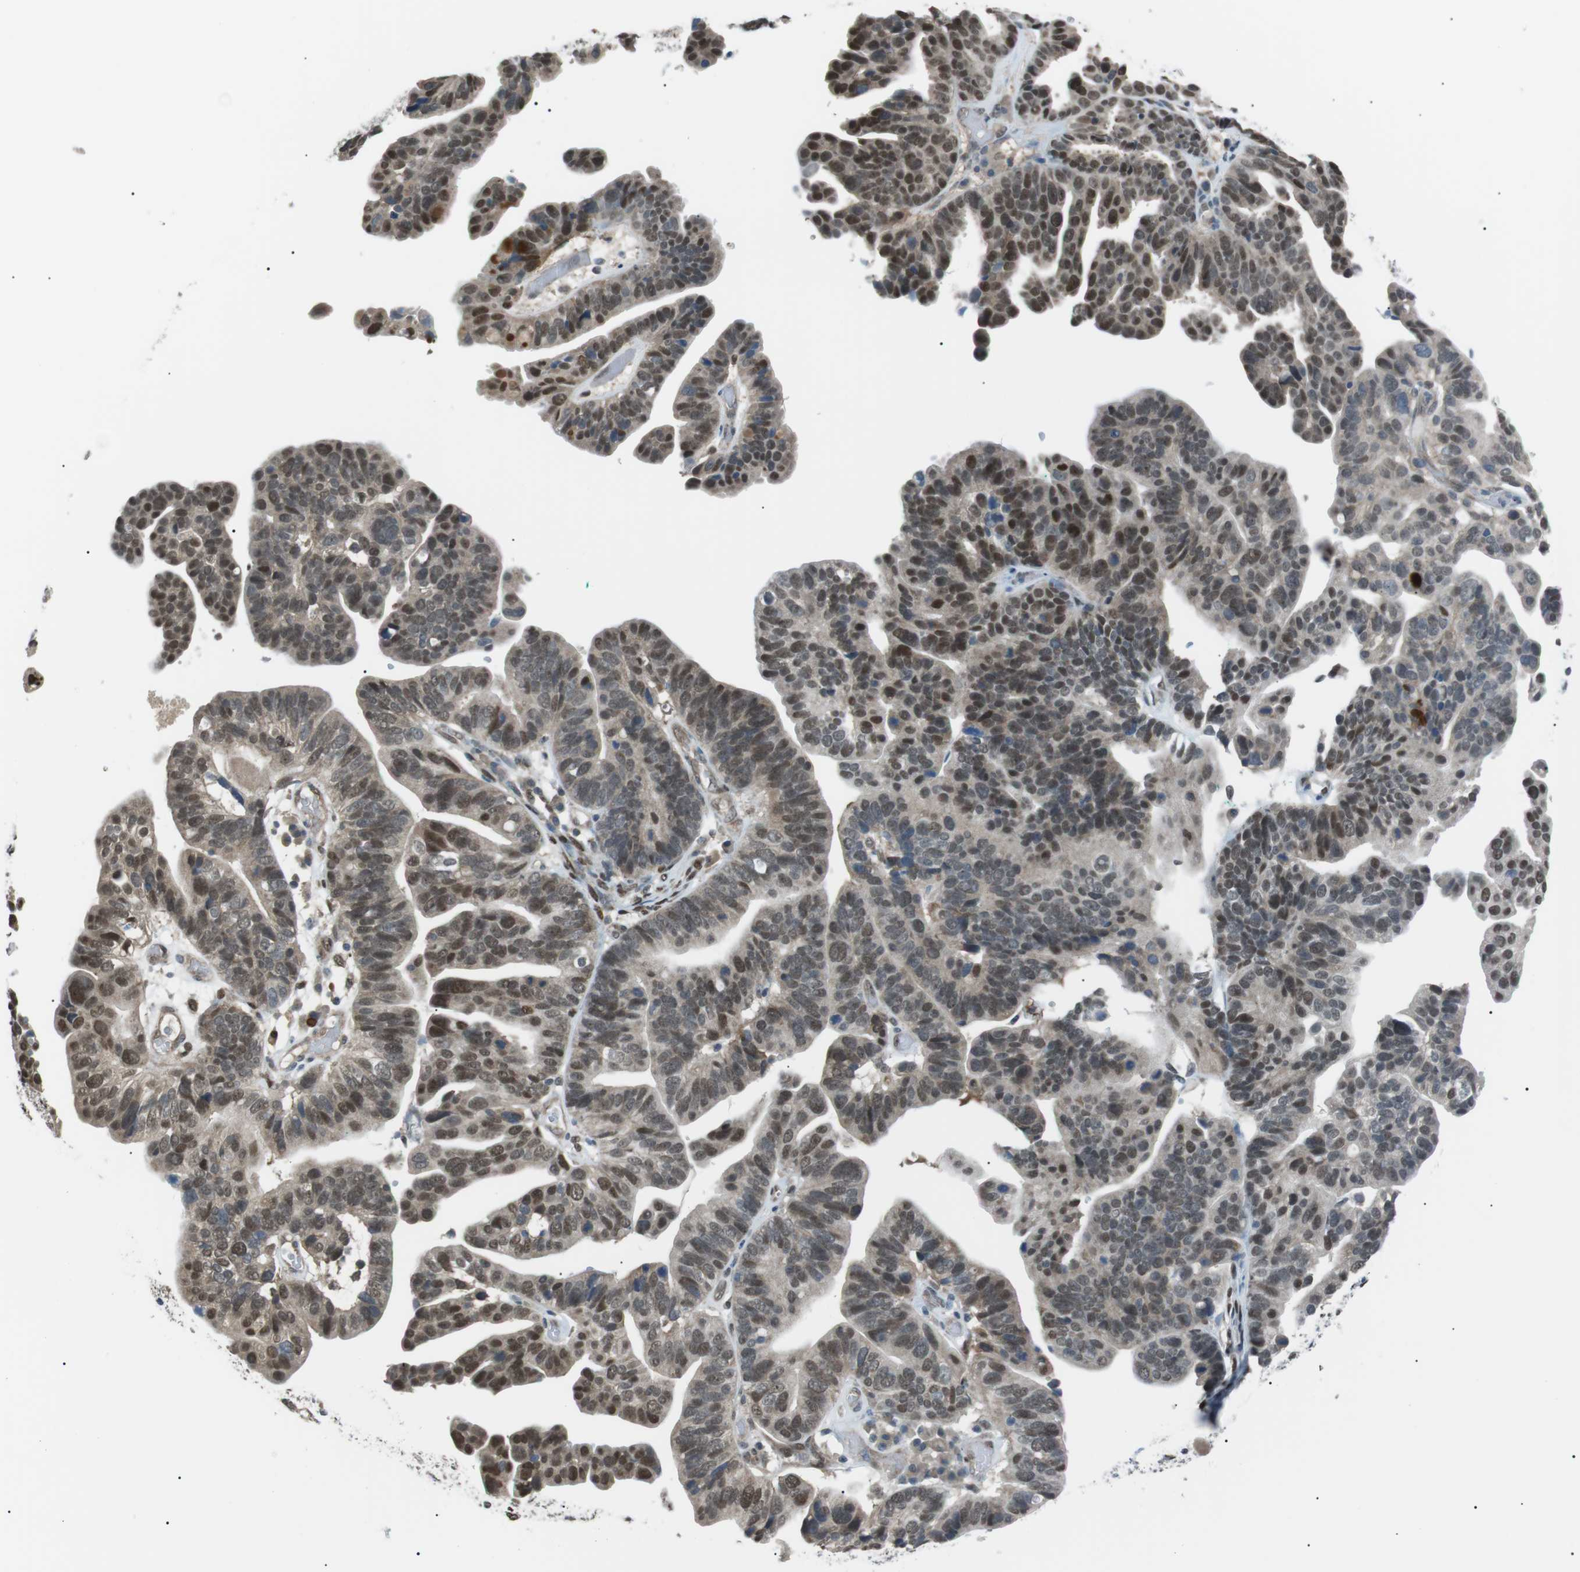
{"staining": {"intensity": "moderate", "quantity": "25%-75%", "location": "nuclear"}, "tissue": "ovarian cancer", "cell_type": "Tumor cells", "image_type": "cancer", "snomed": [{"axis": "morphology", "description": "Cystadenocarcinoma, serous, NOS"}, {"axis": "topography", "description": "Ovary"}], "caption": "Ovarian cancer (serous cystadenocarcinoma) was stained to show a protein in brown. There is medium levels of moderate nuclear positivity in approximately 25%-75% of tumor cells.", "gene": "SRPK2", "patient": {"sex": "female", "age": 56}}